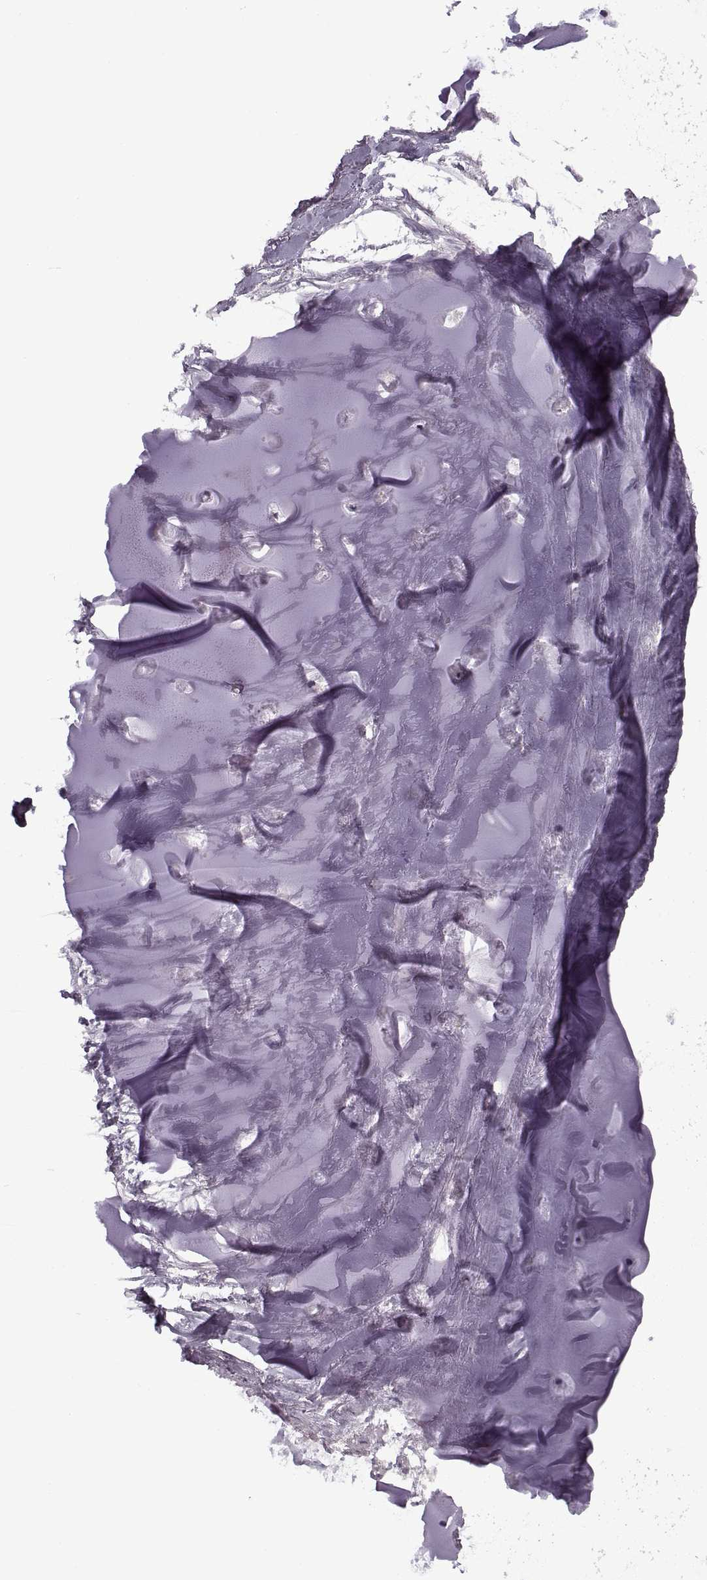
{"staining": {"intensity": "negative", "quantity": "none", "location": "none"}, "tissue": "adipose tissue", "cell_type": "Adipocytes", "image_type": "normal", "snomed": [{"axis": "morphology", "description": "Normal tissue, NOS"}, {"axis": "morphology", "description": "Squamous cell carcinoma, NOS"}, {"axis": "topography", "description": "Cartilage tissue"}, {"axis": "topography", "description": "Lung"}], "caption": "DAB (3,3'-diaminobenzidine) immunohistochemical staining of unremarkable adipose tissue displays no significant staining in adipocytes.", "gene": "PIERCE1", "patient": {"sex": "male", "age": 66}}